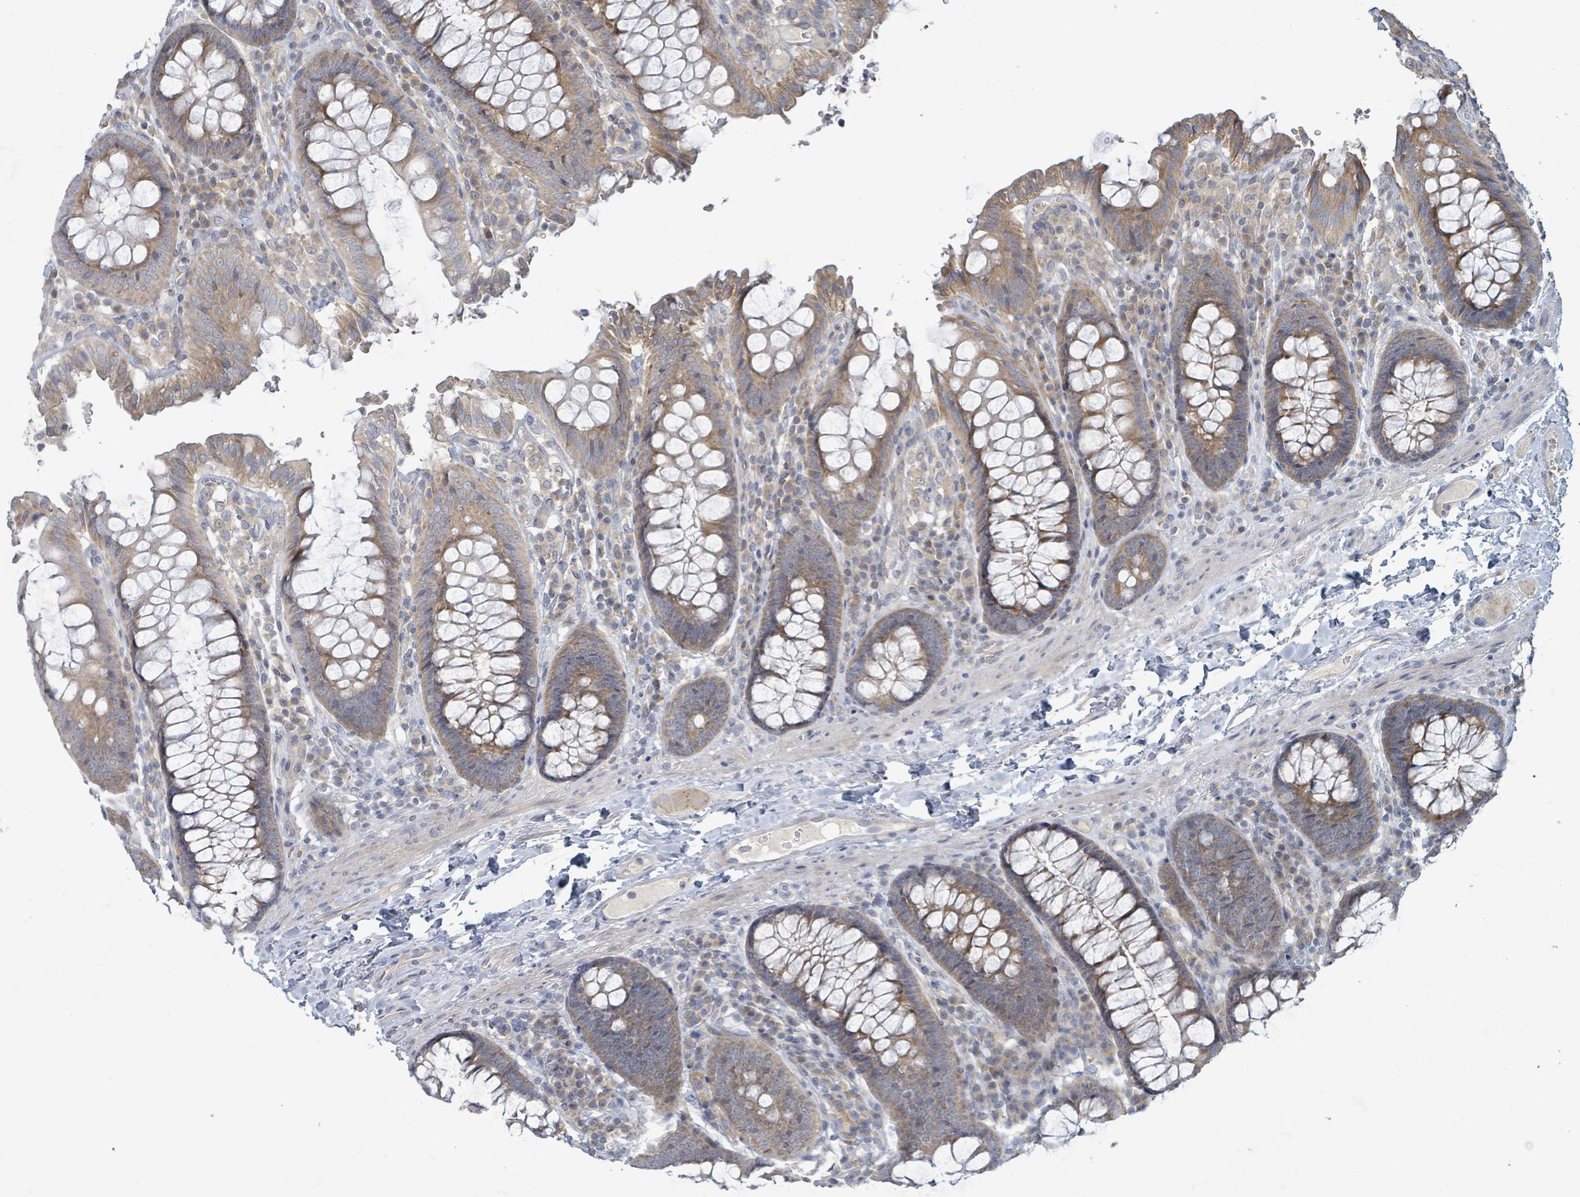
{"staining": {"intensity": "weak", "quantity": "25%-75%", "location": "cytoplasmic/membranous"}, "tissue": "colon", "cell_type": "Endothelial cells", "image_type": "normal", "snomed": [{"axis": "morphology", "description": "Normal tissue, NOS"}, {"axis": "topography", "description": "Colon"}], "caption": "Colon stained with immunohistochemistry (IHC) reveals weak cytoplasmic/membranous expression in approximately 25%-75% of endothelial cells. (brown staining indicates protein expression, while blue staining denotes nuclei).", "gene": "RPL32", "patient": {"sex": "male", "age": 84}}